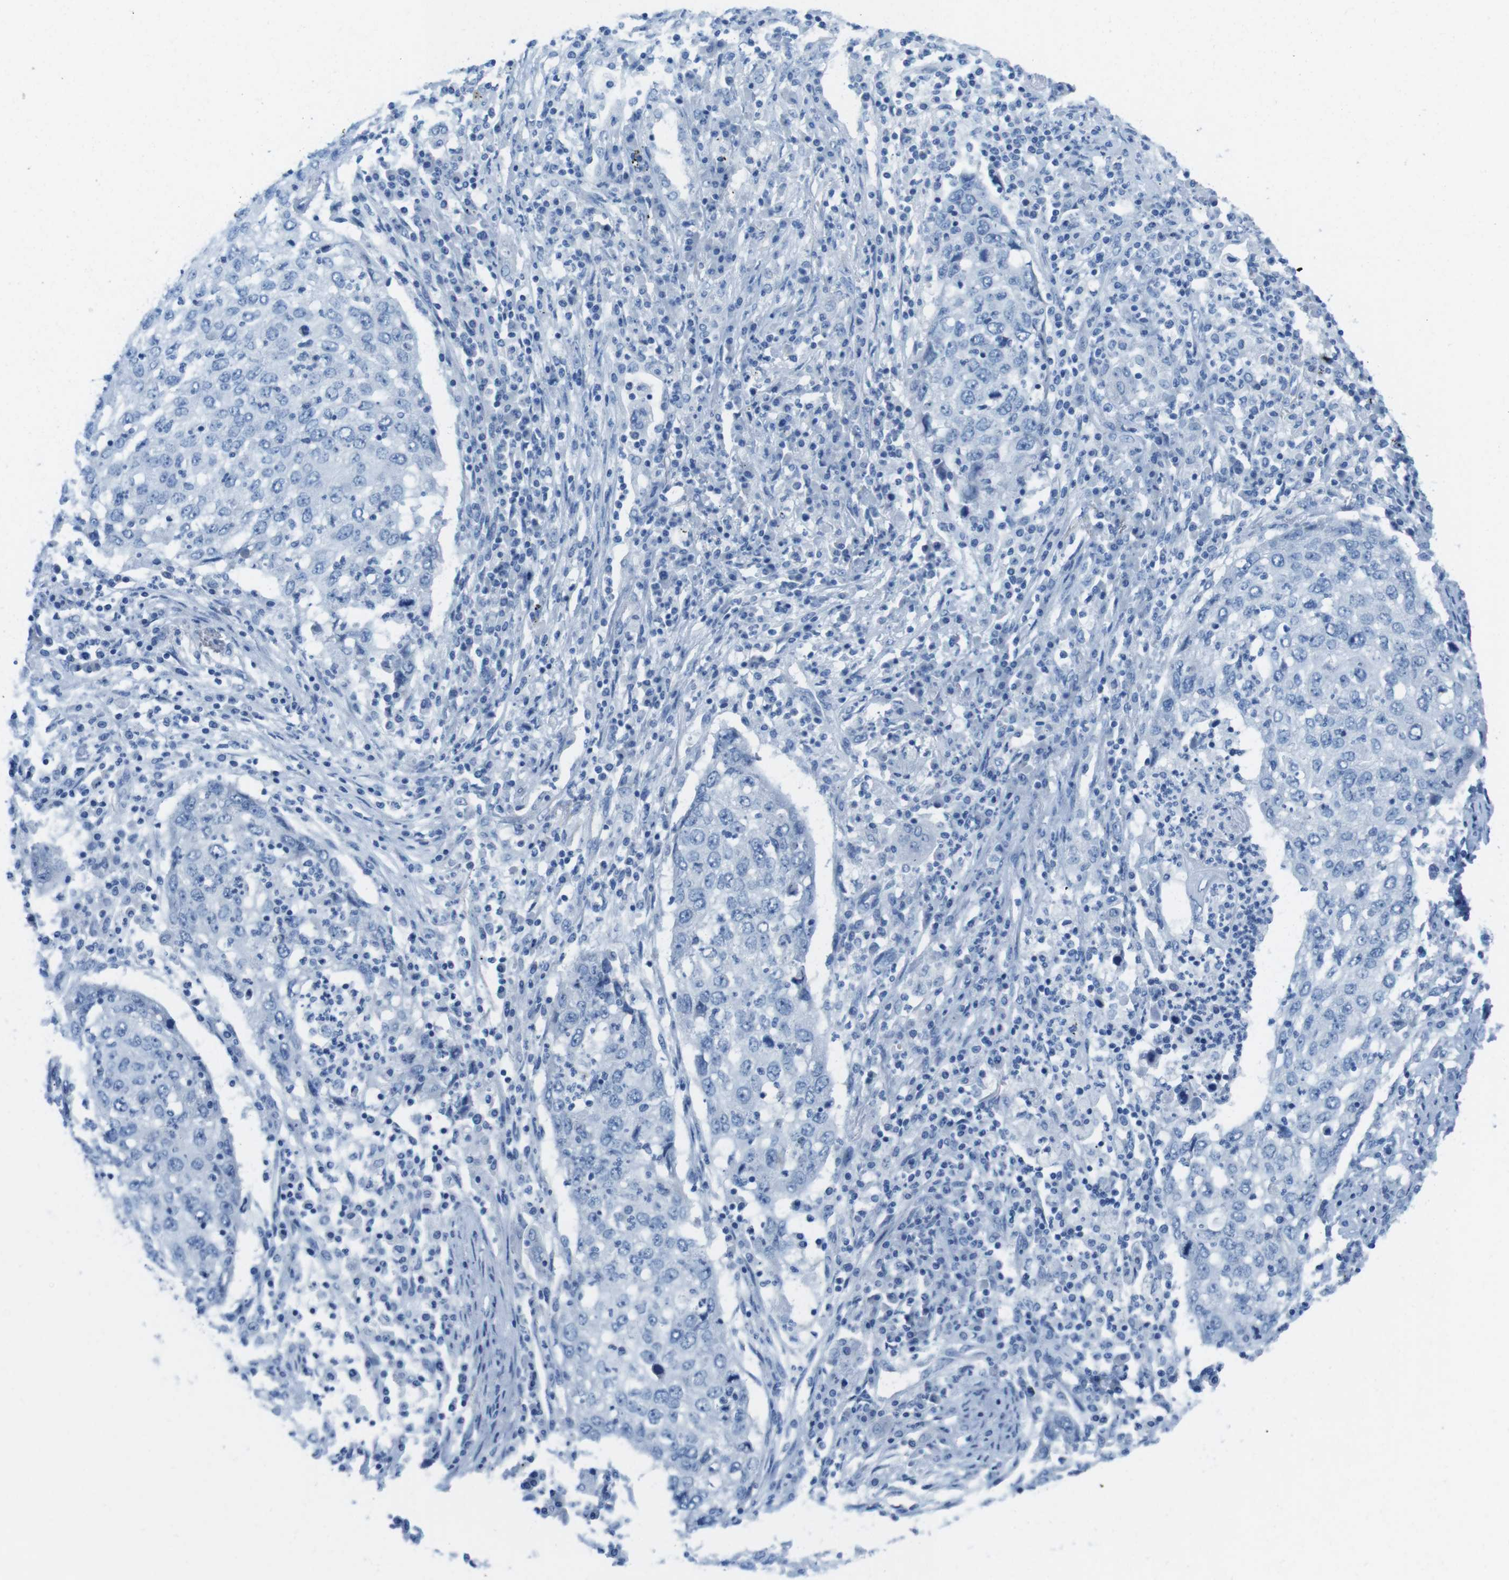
{"staining": {"intensity": "negative", "quantity": "none", "location": "none"}, "tissue": "lung cancer", "cell_type": "Tumor cells", "image_type": "cancer", "snomed": [{"axis": "morphology", "description": "Squamous cell carcinoma, NOS"}, {"axis": "topography", "description": "Lung"}], "caption": "Tumor cells are negative for brown protein staining in squamous cell carcinoma (lung).", "gene": "GAP43", "patient": {"sex": "female", "age": 63}}